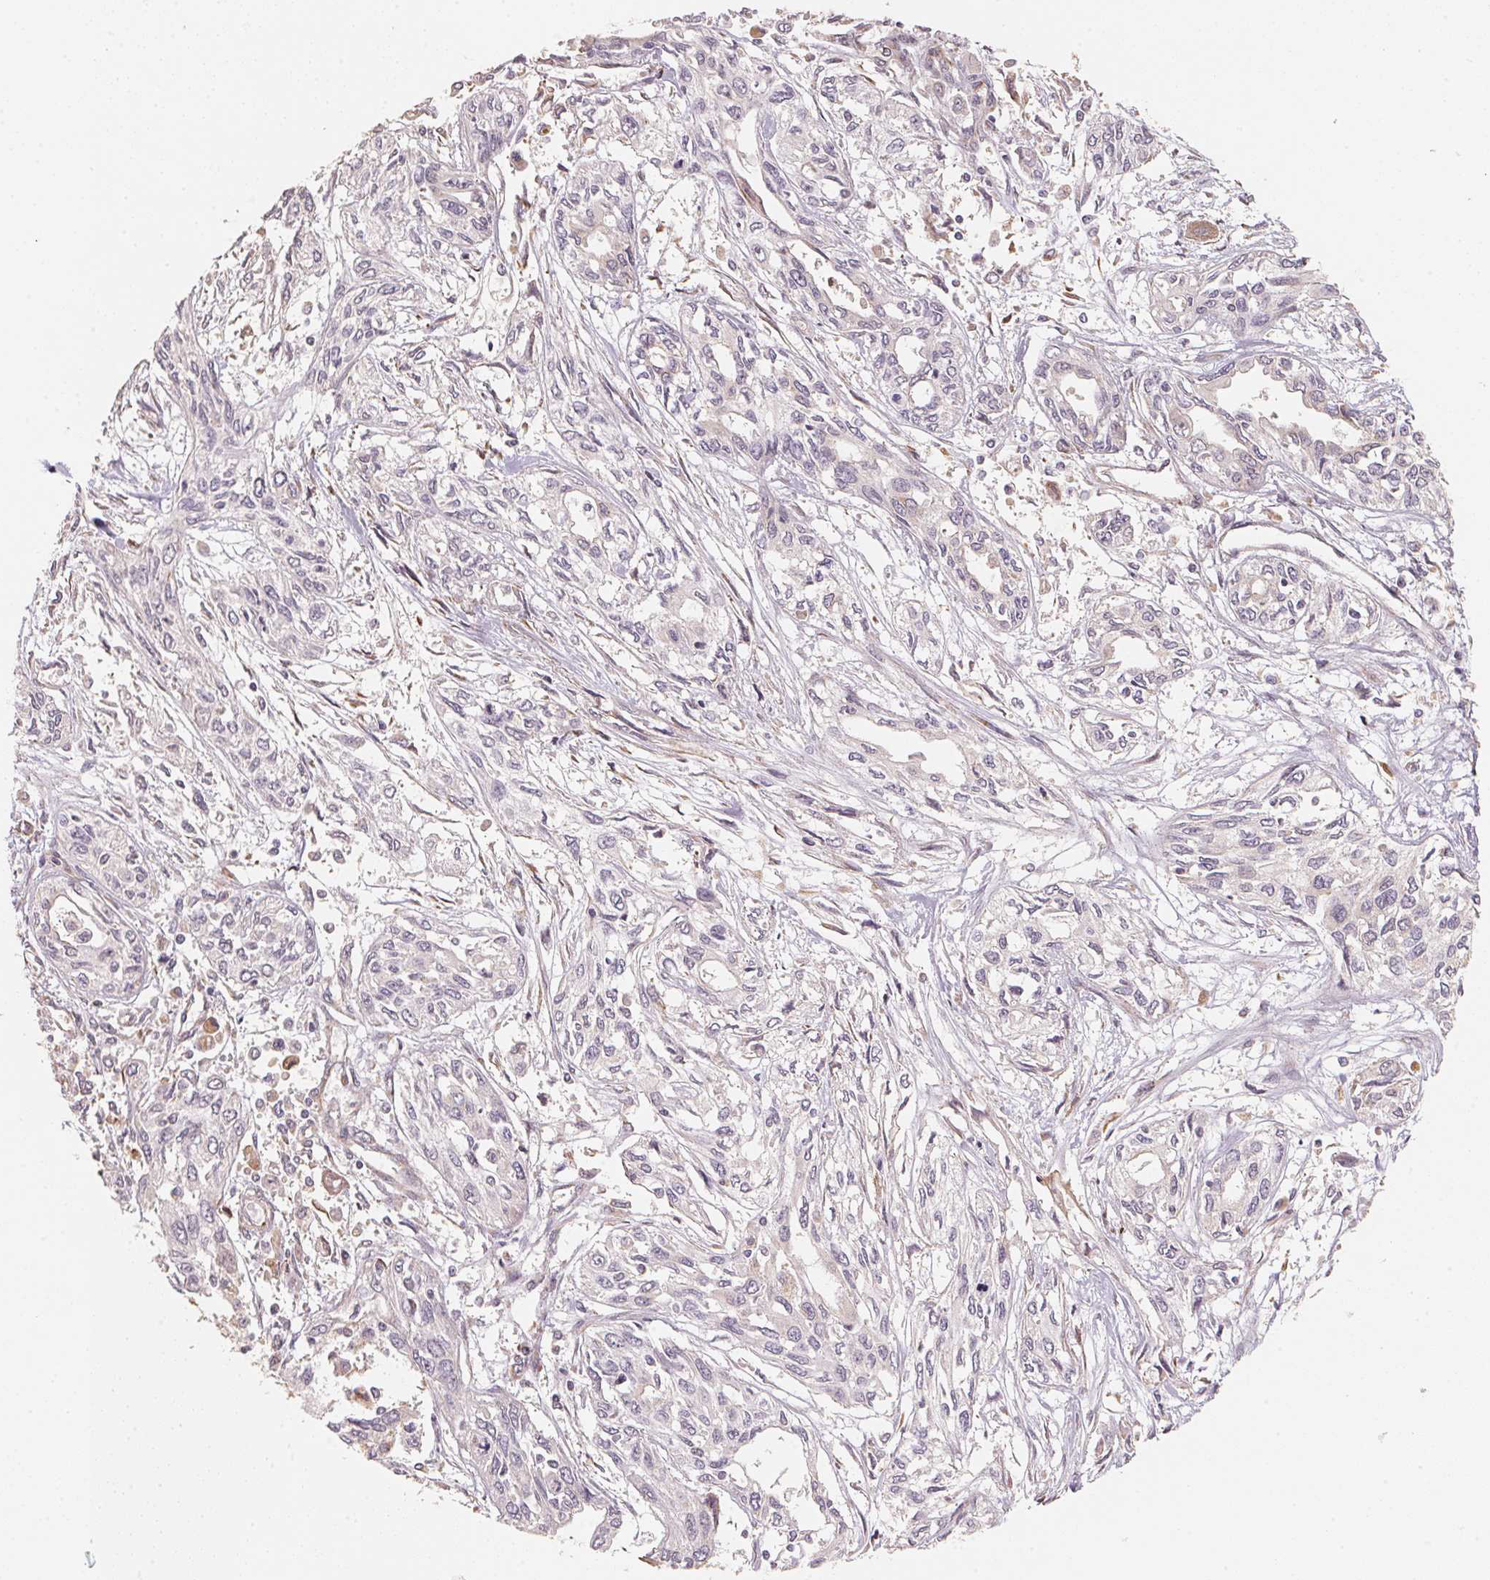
{"staining": {"intensity": "negative", "quantity": "none", "location": "none"}, "tissue": "pancreatic cancer", "cell_type": "Tumor cells", "image_type": "cancer", "snomed": [{"axis": "morphology", "description": "Adenocarcinoma, NOS"}, {"axis": "topography", "description": "Pancreas"}], "caption": "Adenocarcinoma (pancreatic) was stained to show a protein in brown. There is no significant staining in tumor cells.", "gene": "TSPAN12", "patient": {"sex": "female", "age": 55}}